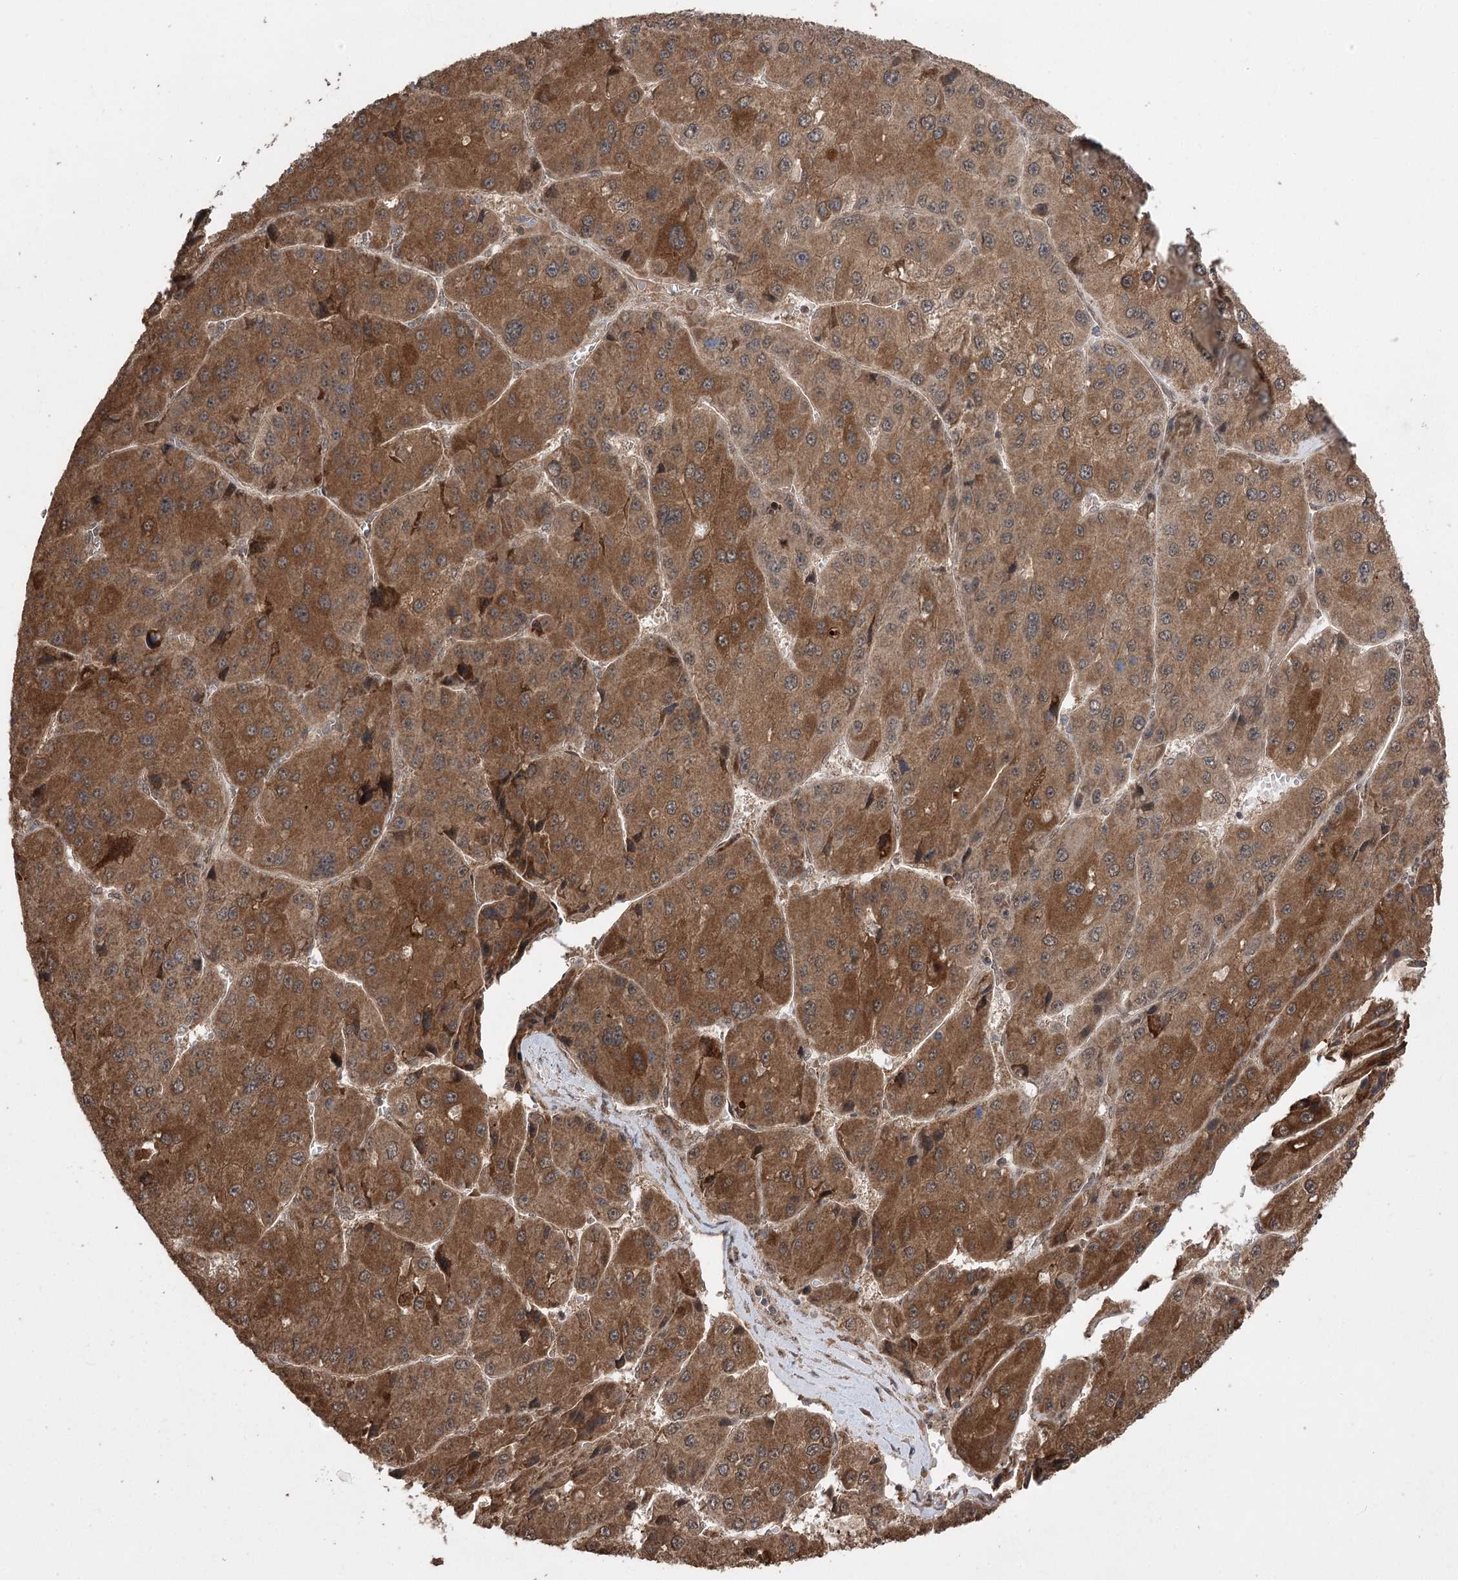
{"staining": {"intensity": "strong", "quantity": ">75%", "location": "cytoplasmic/membranous"}, "tissue": "liver cancer", "cell_type": "Tumor cells", "image_type": "cancer", "snomed": [{"axis": "morphology", "description": "Carcinoma, Hepatocellular, NOS"}, {"axis": "topography", "description": "Liver"}], "caption": "Protein expression by immunohistochemistry (IHC) reveals strong cytoplasmic/membranous expression in about >75% of tumor cells in liver cancer.", "gene": "TENM2", "patient": {"sex": "female", "age": 73}}